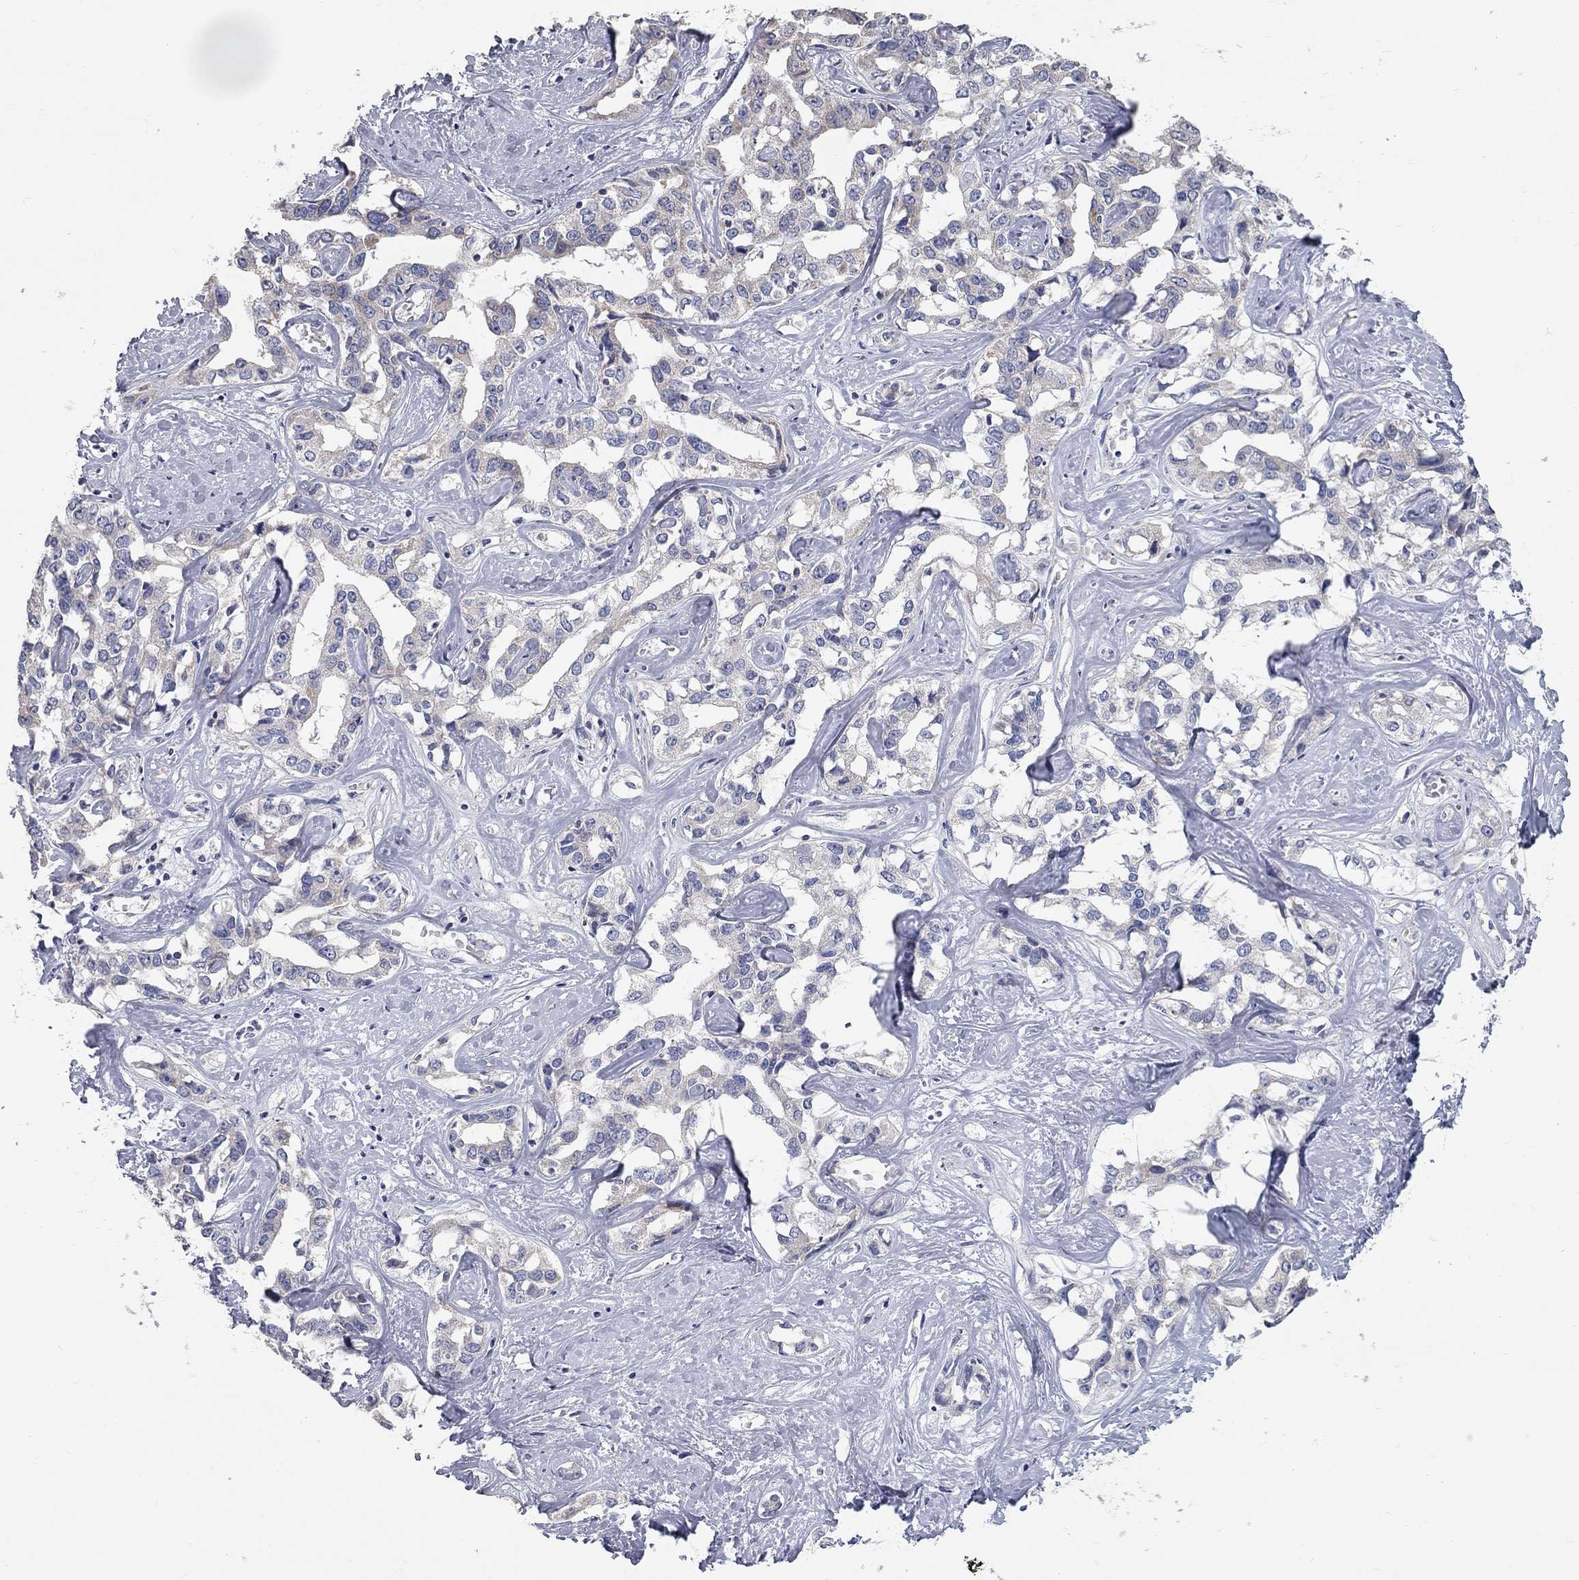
{"staining": {"intensity": "negative", "quantity": "none", "location": "none"}, "tissue": "liver cancer", "cell_type": "Tumor cells", "image_type": "cancer", "snomed": [{"axis": "morphology", "description": "Cholangiocarcinoma"}, {"axis": "topography", "description": "Liver"}], "caption": "Immunohistochemical staining of human liver cholangiocarcinoma demonstrates no significant staining in tumor cells.", "gene": "CFAP161", "patient": {"sex": "male", "age": 59}}